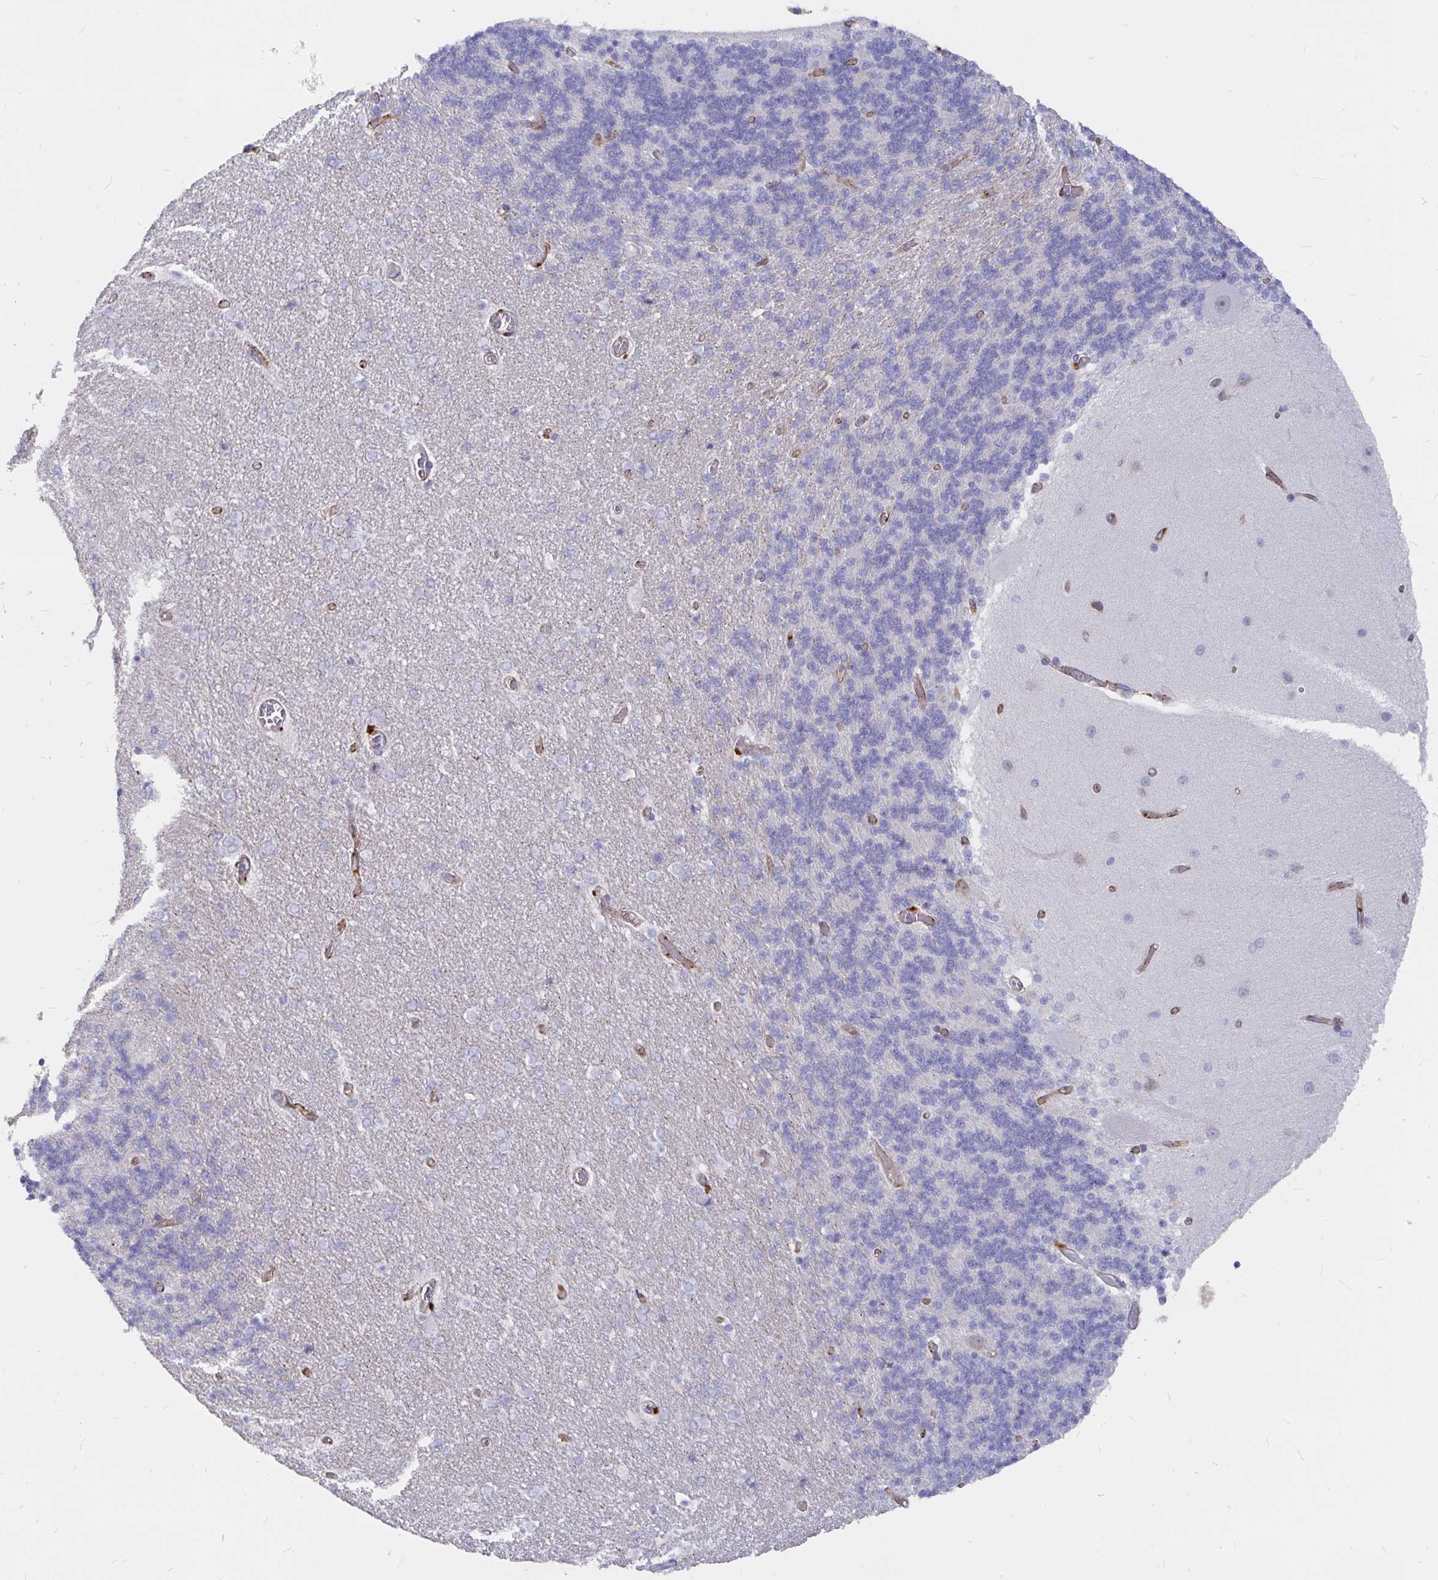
{"staining": {"intensity": "negative", "quantity": "none", "location": "none"}, "tissue": "cerebellum", "cell_type": "Cells in granular layer", "image_type": "normal", "snomed": [{"axis": "morphology", "description": "Normal tissue, NOS"}, {"axis": "topography", "description": "Cerebellum"}], "caption": "Immunohistochemical staining of benign cerebellum shows no significant positivity in cells in granular layer. (DAB (3,3'-diaminobenzidine) IHC, high magnification).", "gene": "KCTD19", "patient": {"sex": "female", "age": 54}}